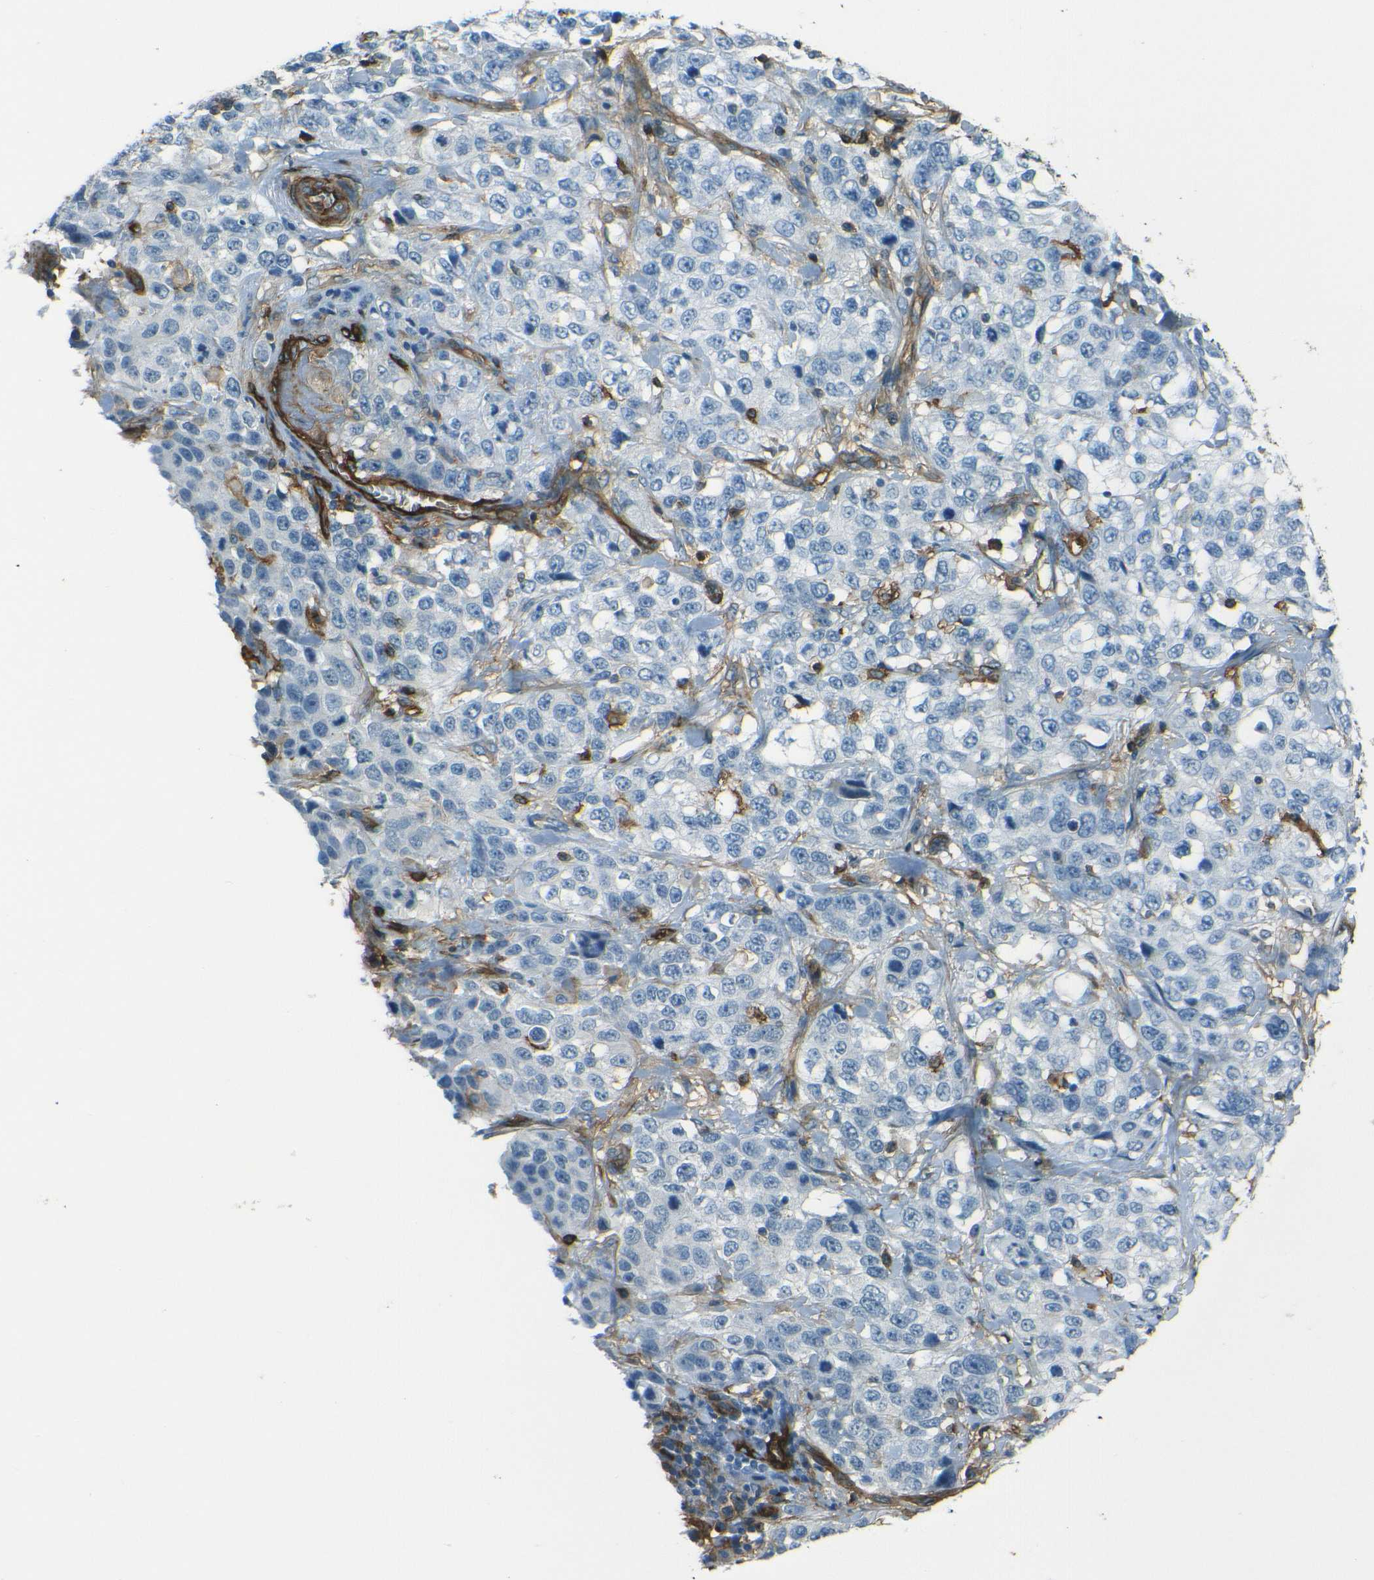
{"staining": {"intensity": "negative", "quantity": "none", "location": "none"}, "tissue": "stomach cancer", "cell_type": "Tumor cells", "image_type": "cancer", "snomed": [{"axis": "morphology", "description": "Normal tissue, NOS"}, {"axis": "morphology", "description": "Adenocarcinoma, NOS"}, {"axis": "topography", "description": "Stomach"}], "caption": "Immunohistochemistry (IHC) photomicrograph of human stomach adenocarcinoma stained for a protein (brown), which exhibits no staining in tumor cells. Brightfield microscopy of immunohistochemistry (IHC) stained with DAB (brown) and hematoxylin (blue), captured at high magnification.", "gene": "ENTPD1", "patient": {"sex": "male", "age": 48}}